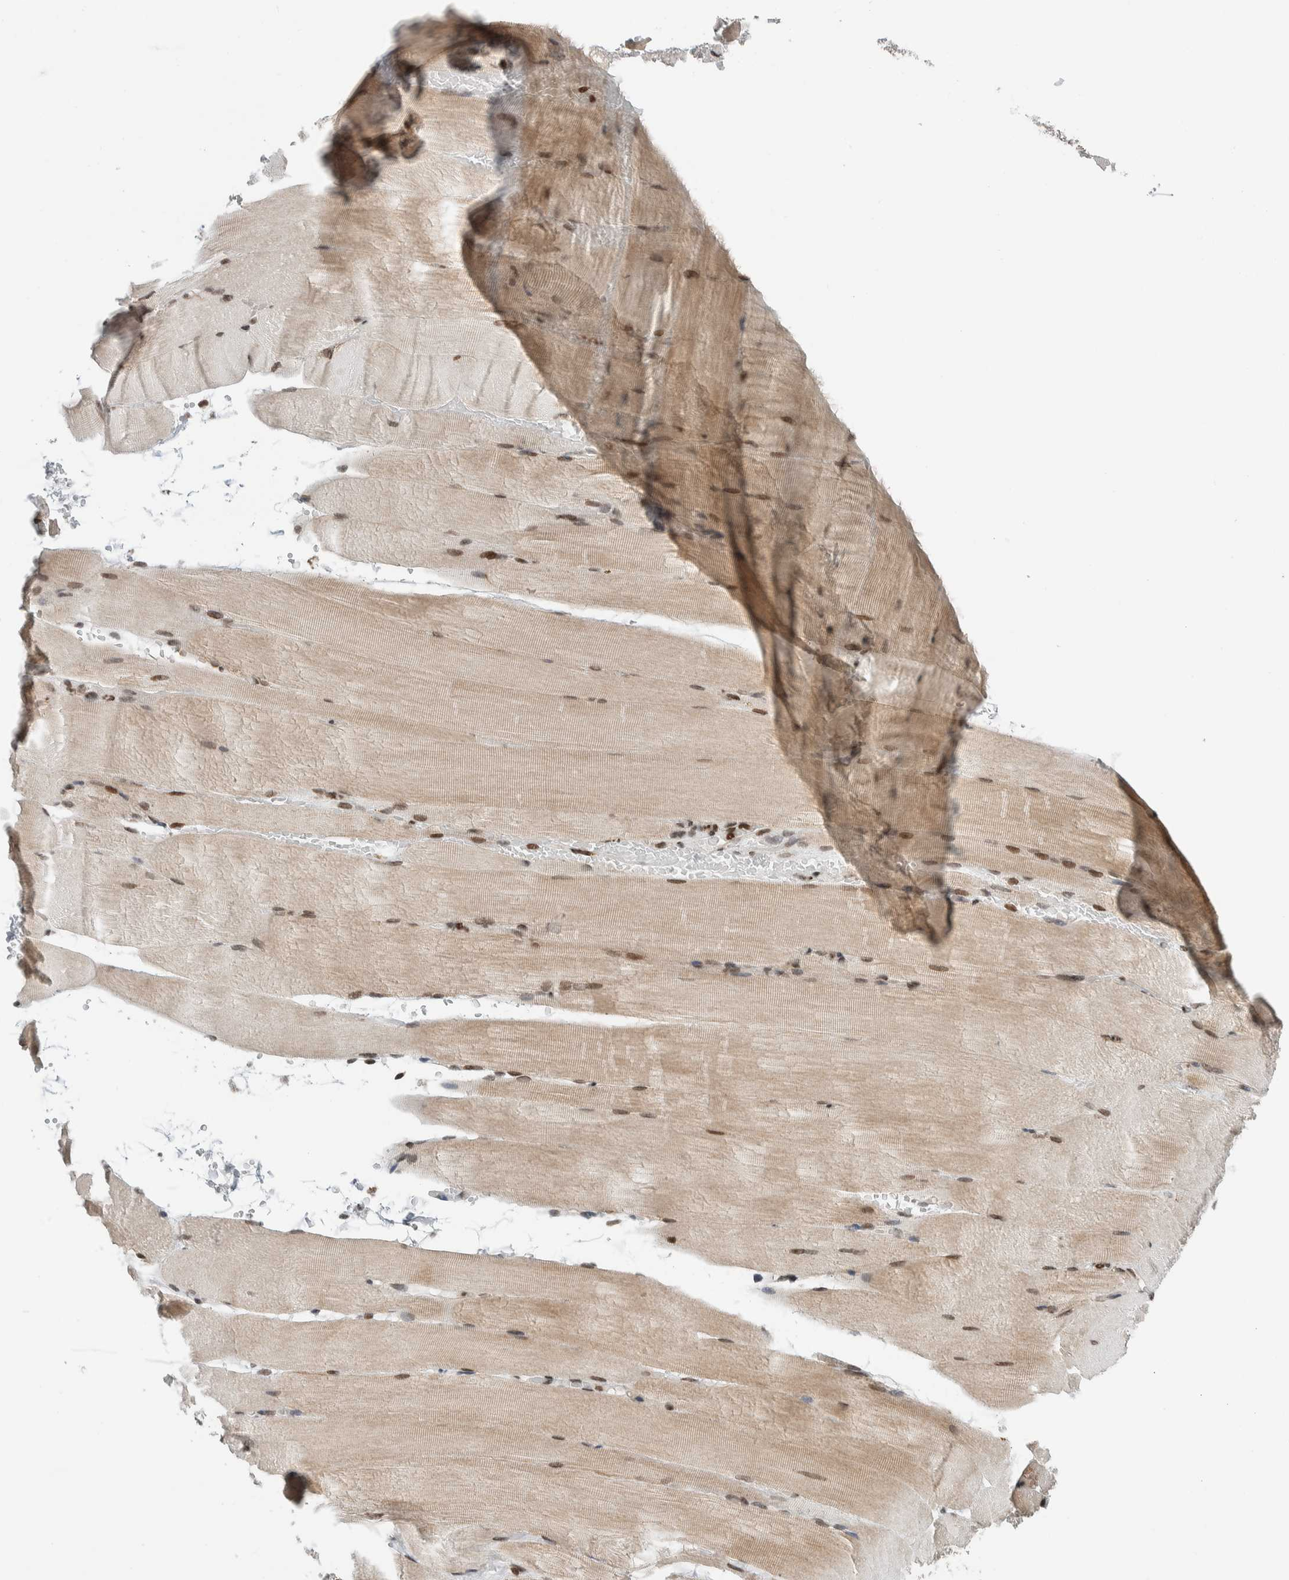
{"staining": {"intensity": "moderate", "quantity": ">75%", "location": "nuclear"}, "tissue": "skeletal muscle", "cell_type": "Myocytes", "image_type": "normal", "snomed": [{"axis": "morphology", "description": "Normal tissue, NOS"}, {"axis": "topography", "description": "Skeletal muscle"}, {"axis": "topography", "description": "Parathyroid gland"}], "caption": "Protein expression analysis of unremarkable skeletal muscle displays moderate nuclear expression in about >75% of myocytes. Immunohistochemistry (ihc) stains the protein in brown and the nuclei are stained blue.", "gene": "NPLOC4", "patient": {"sex": "female", "age": 37}}